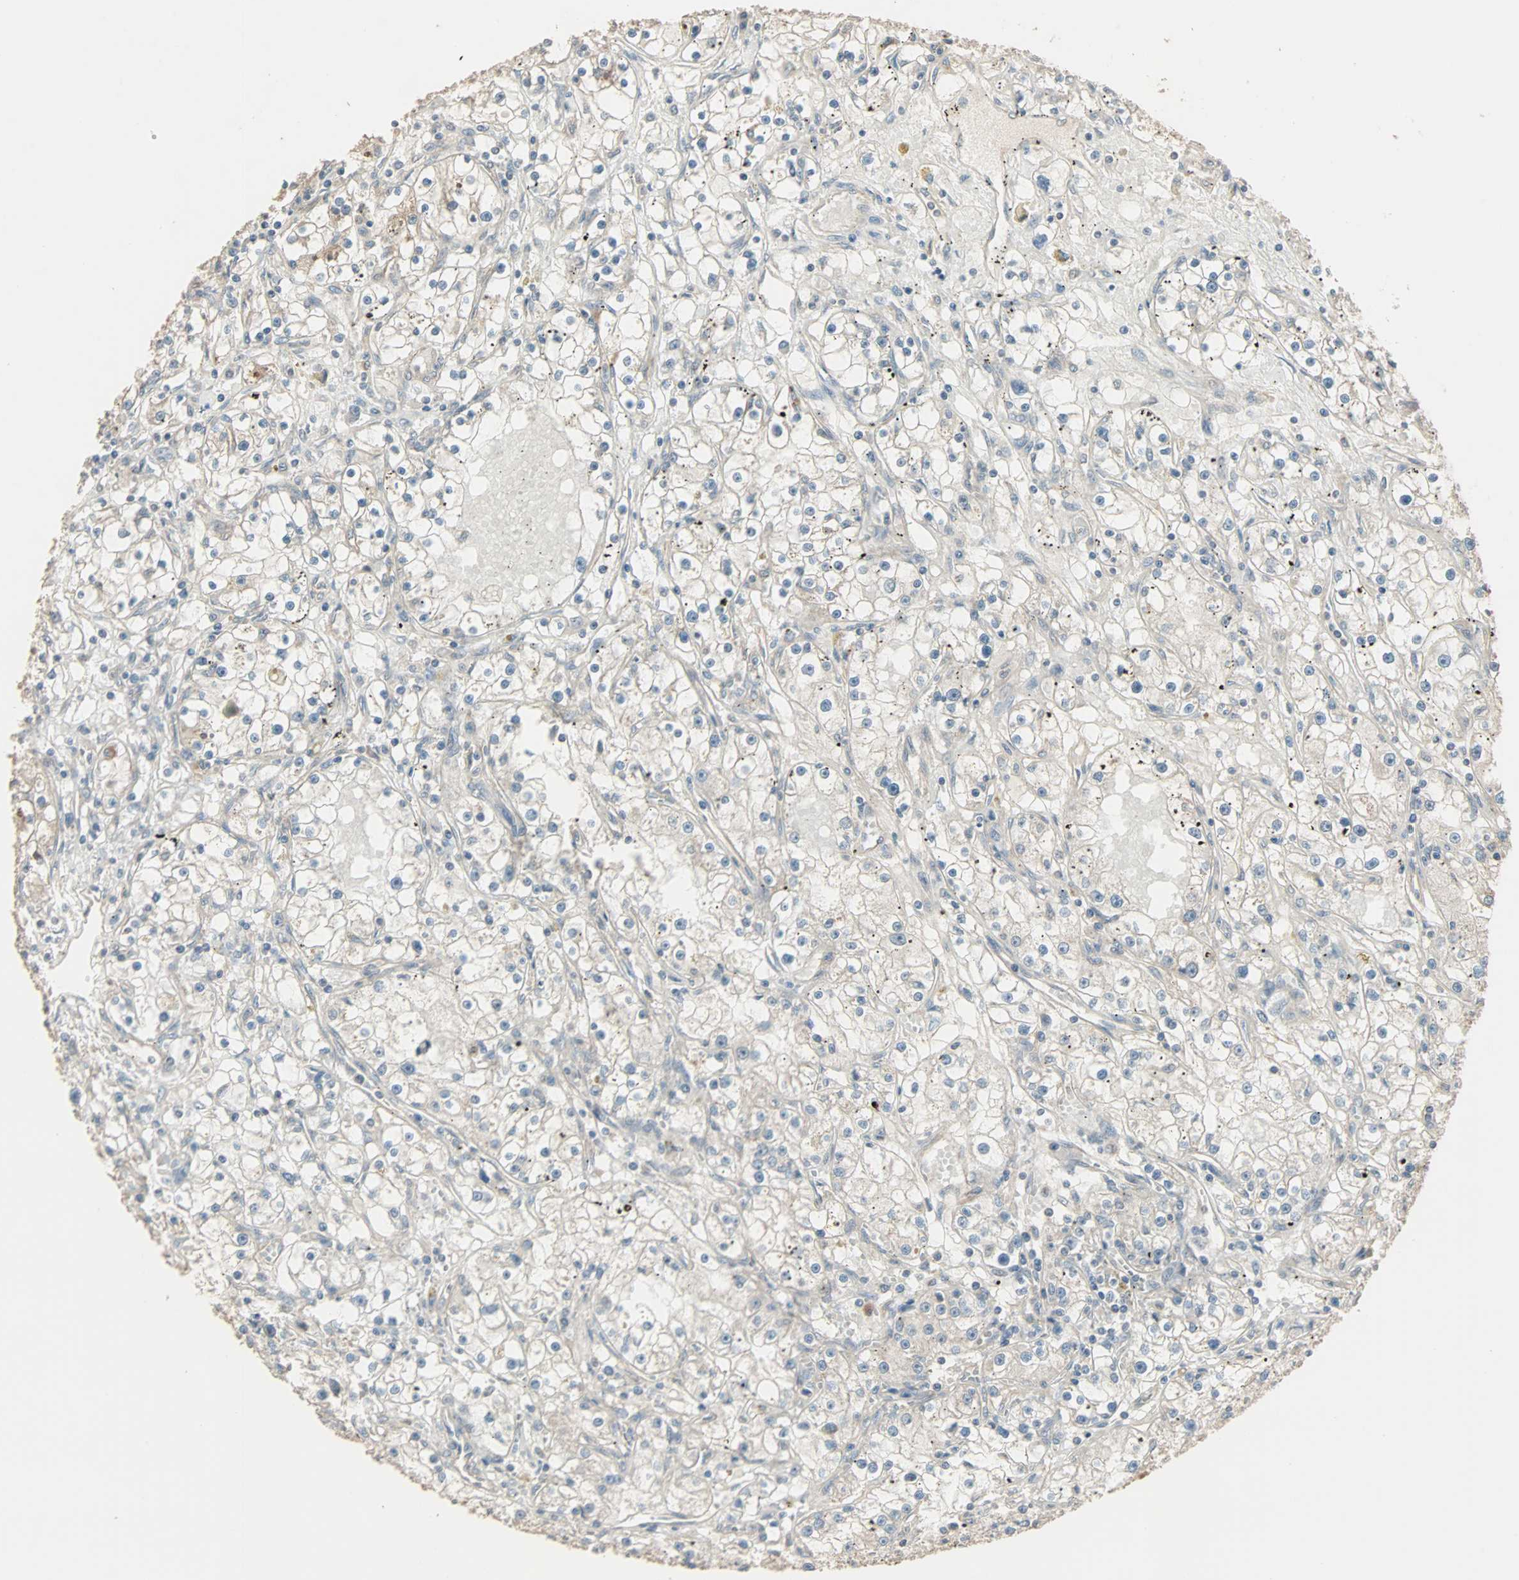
{"staining": {"intensity": "weak", "quantity": "<25%", "location": "cytoplasmic/membranous"}, "tissue": "renal cancer", "cell_type": "Tumor cells", "image_type": "cancer", "snomed": [{"axis": "morphology", "description": "Adenocarcinoma, NOS"}, {"axis": "topography", "description": "Kidney"}], "caption": "Tumor cells show no significant staining in renal cancer (adenocarcinoma).", "gene": "GALNT3", "patient": {"sex": "male", "age": 56}}